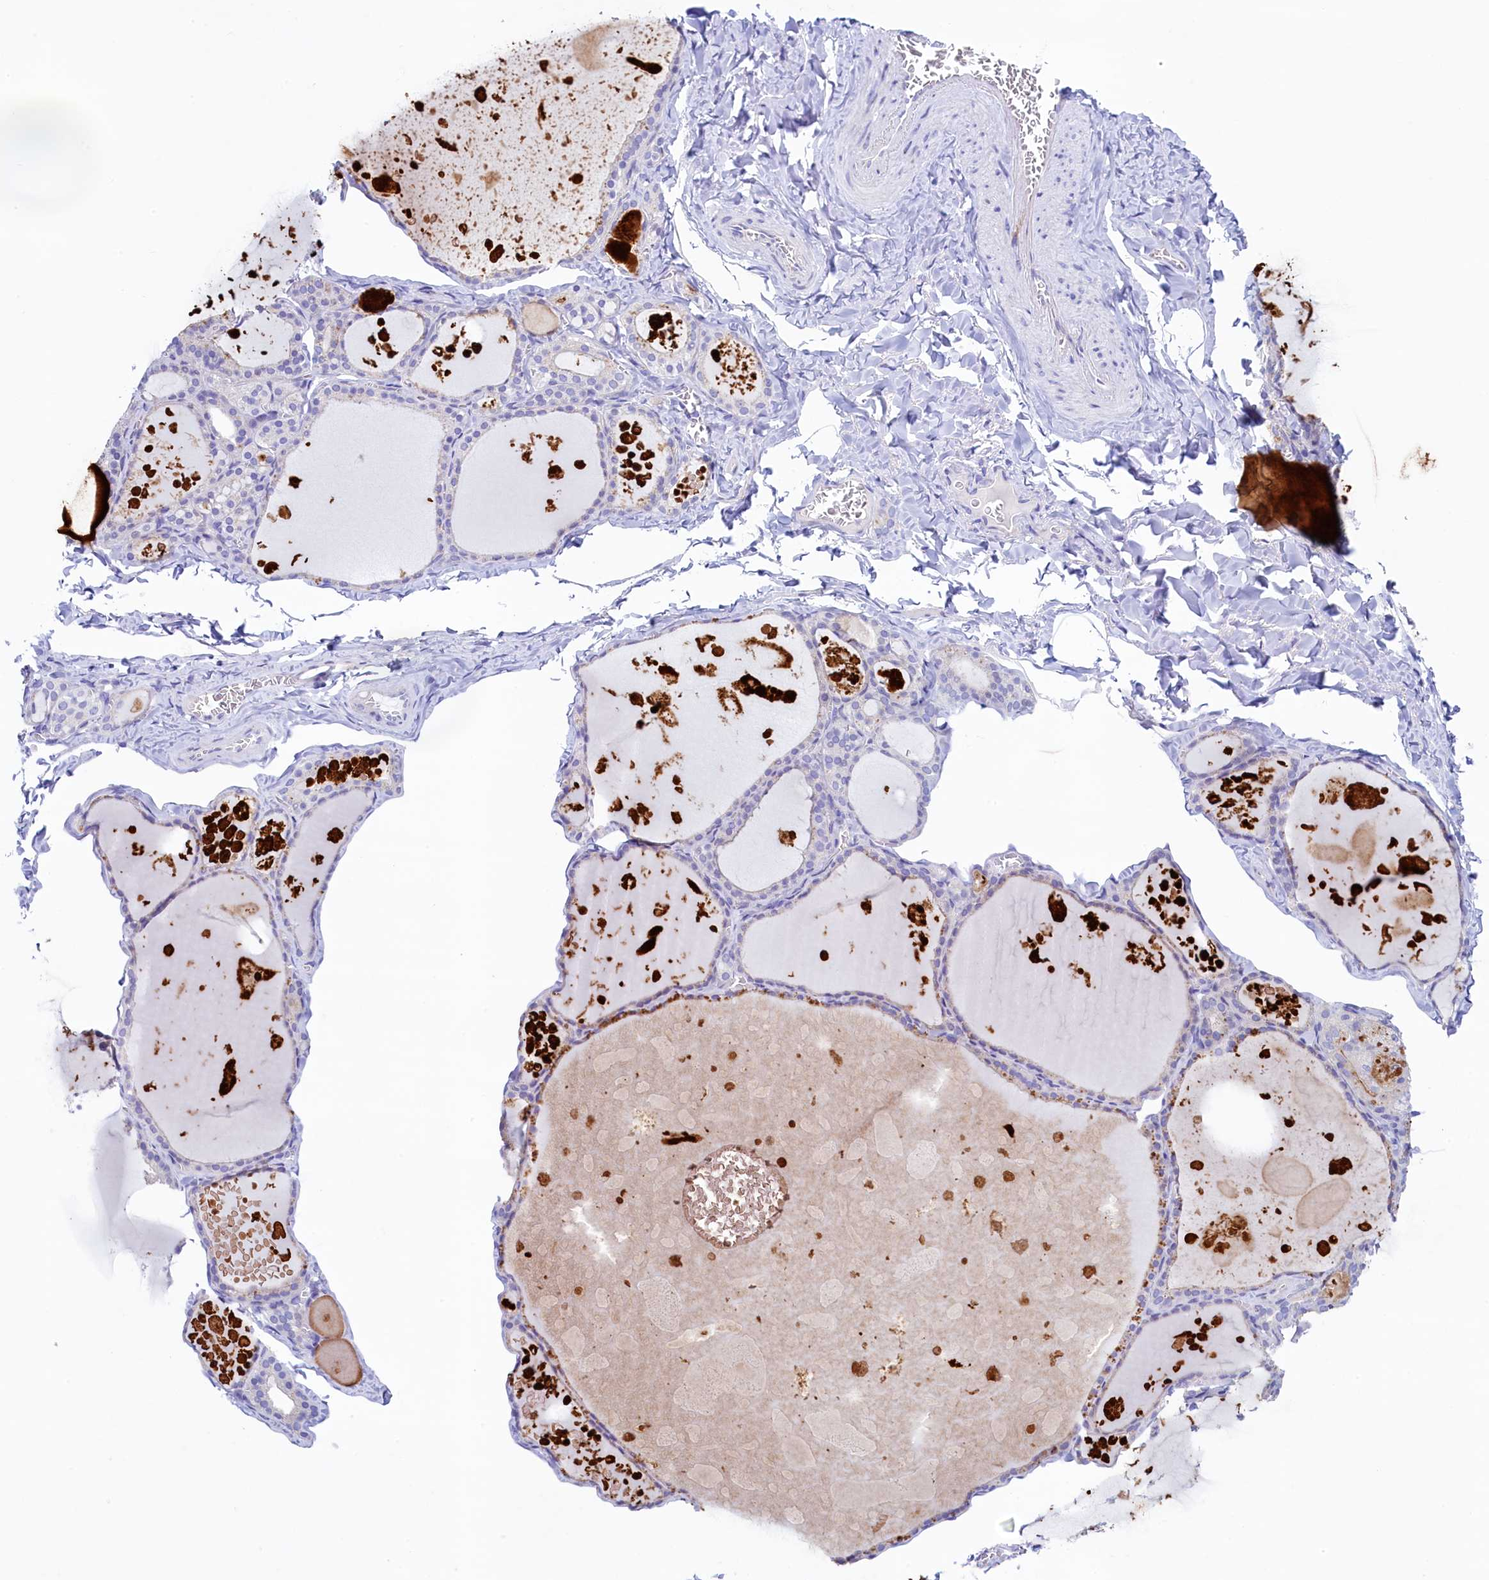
{"staining": {"intensity": "negative", "quantity": "none", "location": "none"}, "tissue": "thyroid gland", "cell_type": "Glandular cells", "image_type": "normal", "snomed": [{"axis": "morphology", "description": "Normal tissue, NOS"}, {"axis": "topography", "description": "Thyroid gland"}], "caption": "A high-resolution photomicrograph shows IHC staining of benign thyroid gland, which displays no significant expression in glandular cells.", "gene": "KRBOX5", "patient": {"sex": "male", "age": 56}}